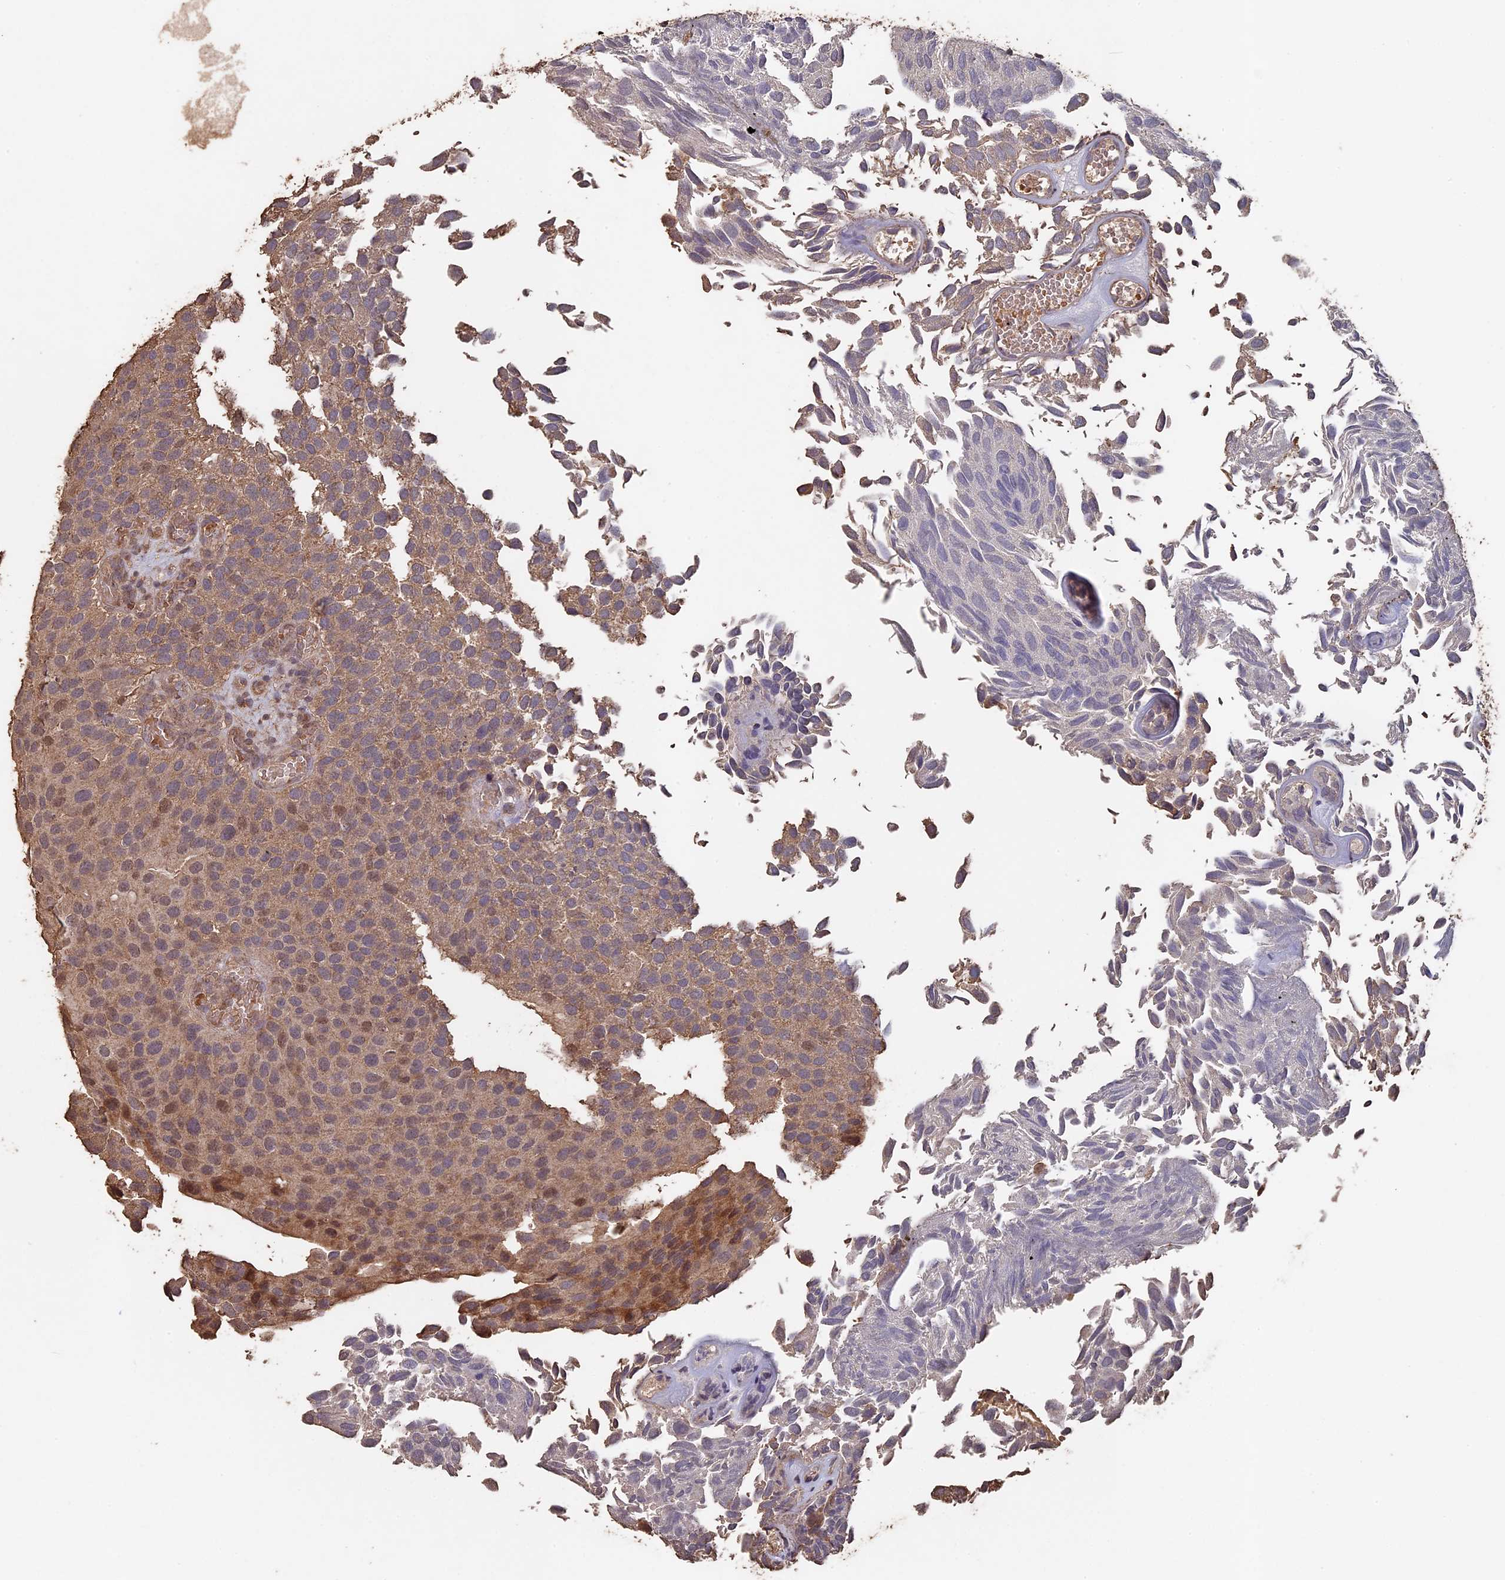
{"staining": {"intensity": "moderate", "quantity": ">75%", "location": "cytoplasmic/membranous,nuclear"}, "tissue": "urothelial cancer", "cell_type": "Tumor cells", "image_type": "cancer", "snomed": [{"axis": "morphology", "description": "Urothelial carcinoma, Low grade"}, {"axis": "topography", "description": "Urinary bladder"}], "caption": "Low-grade urothelial carcinoma was stained to show a protein in brown. There is medium levels of moderate cytoplasmic/membranous and nuclear staining in about >75% of tumor cells.", "gene": "HUNK", "patient": {"sex": "male", "age": 89}}